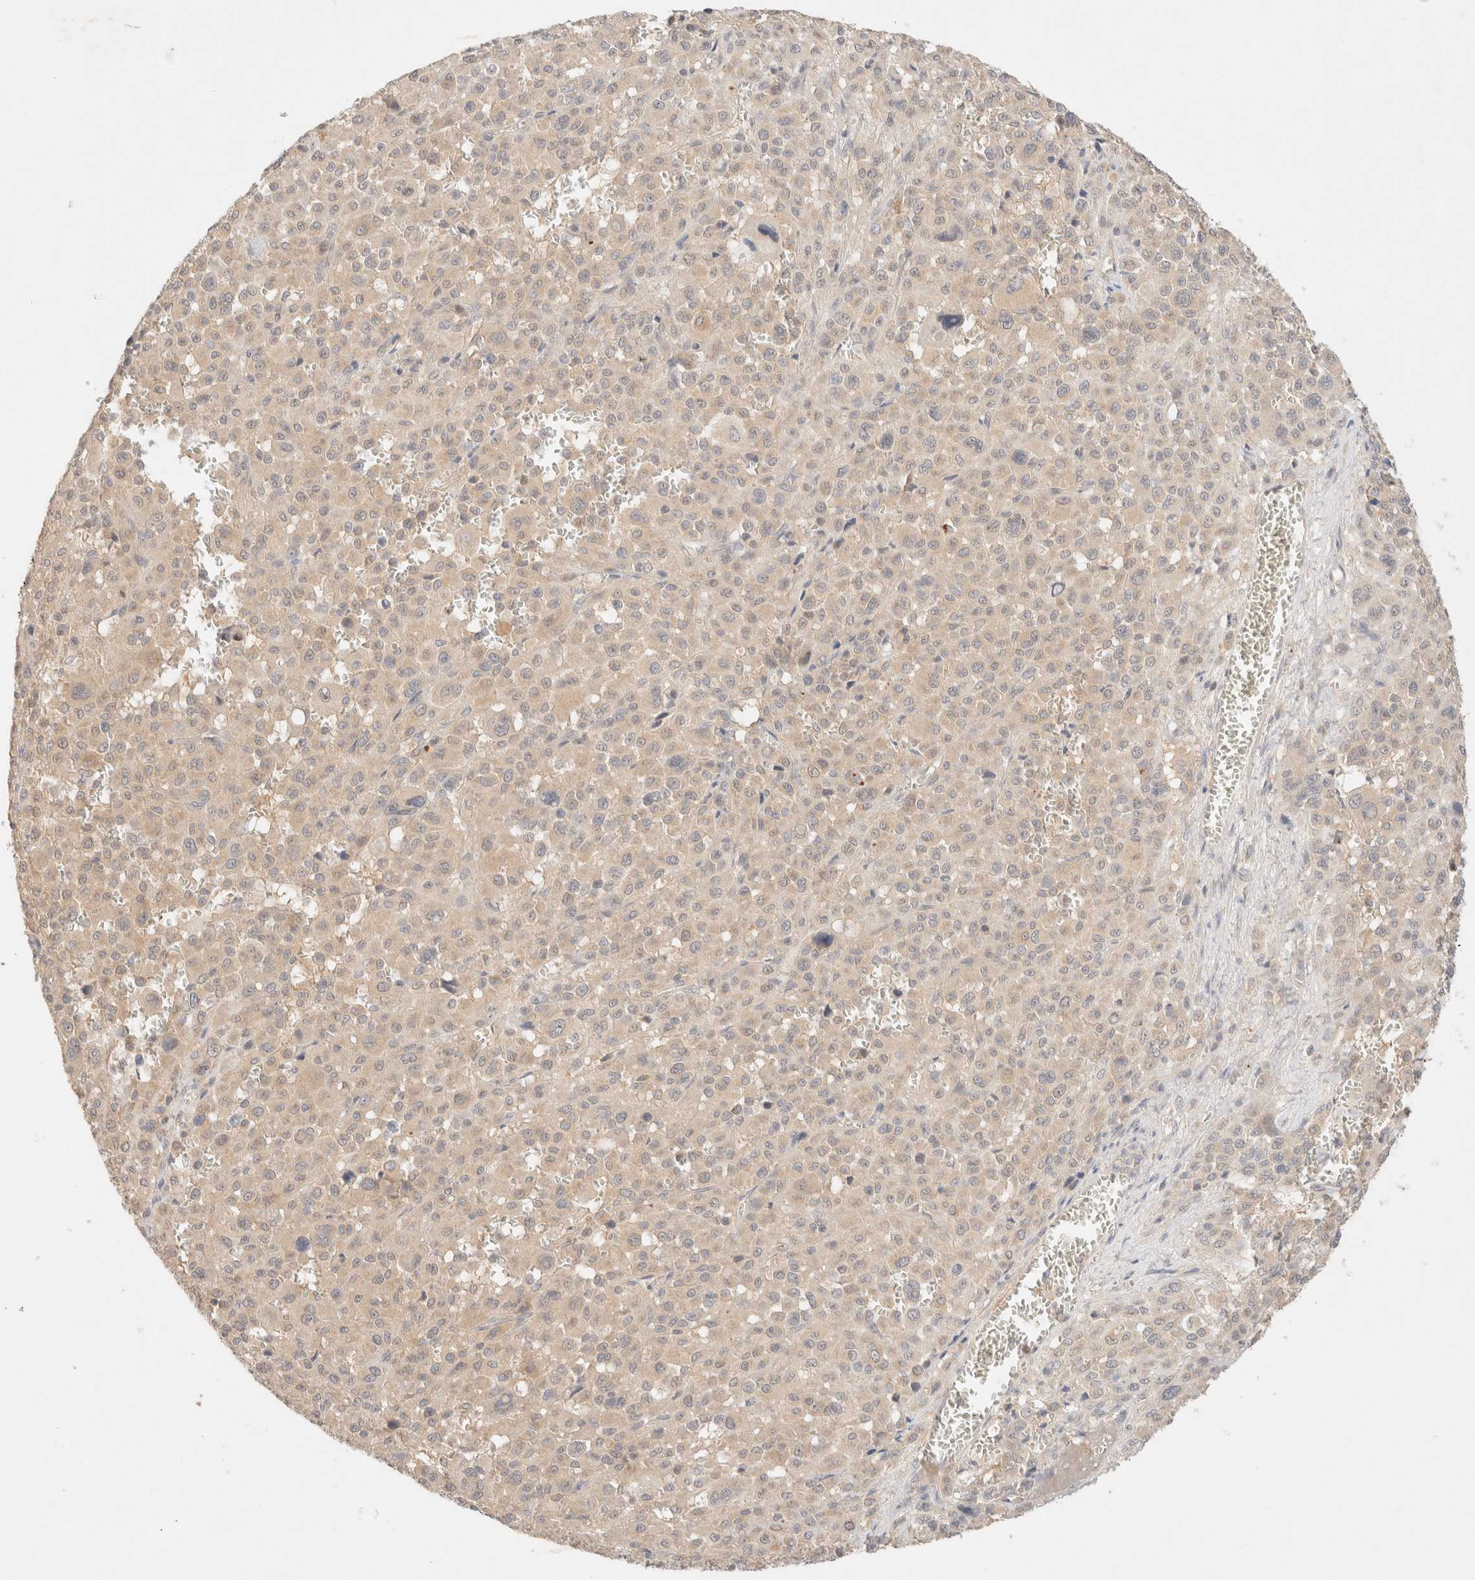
{"staining": {"intensity": "weak", "quantity": ">75%", "location": "cytoplasmic/membranous"}, "tissue": "melanoma", "cell_type": "Tumor cells", "image_type": "cancer", "snomed": [{"axis": "morphology", "description": "Malignant melanoma, Metastatic site"}, {"axis": "topography", "description": "Skin"}], "caption": "This image displays immunohistochemistry staining of malignant melanoma (metastatic site), with low weak cytoplasmic/membranous staining in approximately >75% of tumor cells.", "gene": "SARM1", "patient": {"sex": "female", "age": 74}}